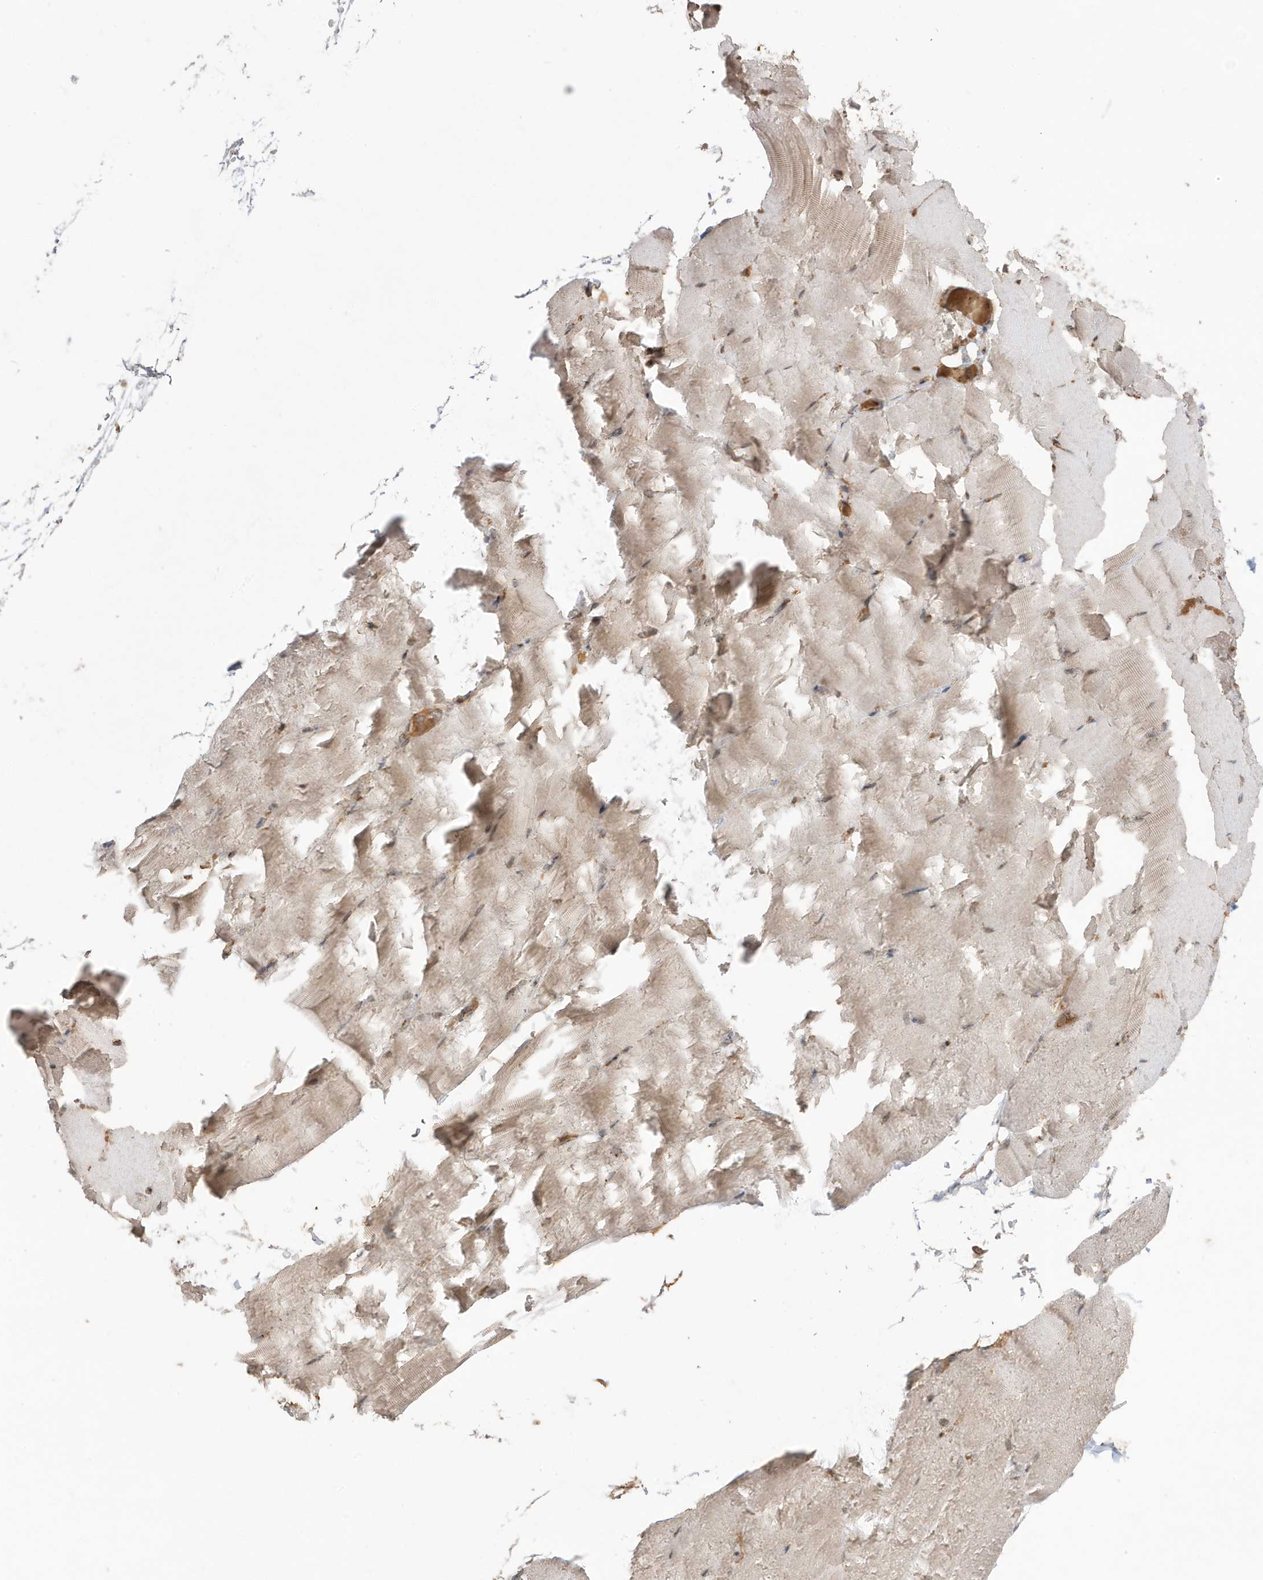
{"staining": {"intensity": "weak", "quantity": "25%-75%", "location": "cytoplasmic/membranous"}, "tissue": "skeletal muscle", "cell_type": "Myocytes", "image_type": "normal", "snomed": [{"axis": "morphology", "description": "Normal tissue, NOS"}, {"axis": "topography", "description": "Skeletal muscle"}, {"axis": "topography", "description": "Parathyroid gland"}], "caption": "This image reveals immunohistochemistry staining of unremarkable skeletal muscle, with low weak cytoplasmic/membranous expression in about 25%-75% of myocytes.", "gene": "RER1", "patient": {"sex": "female", "age": 37}}